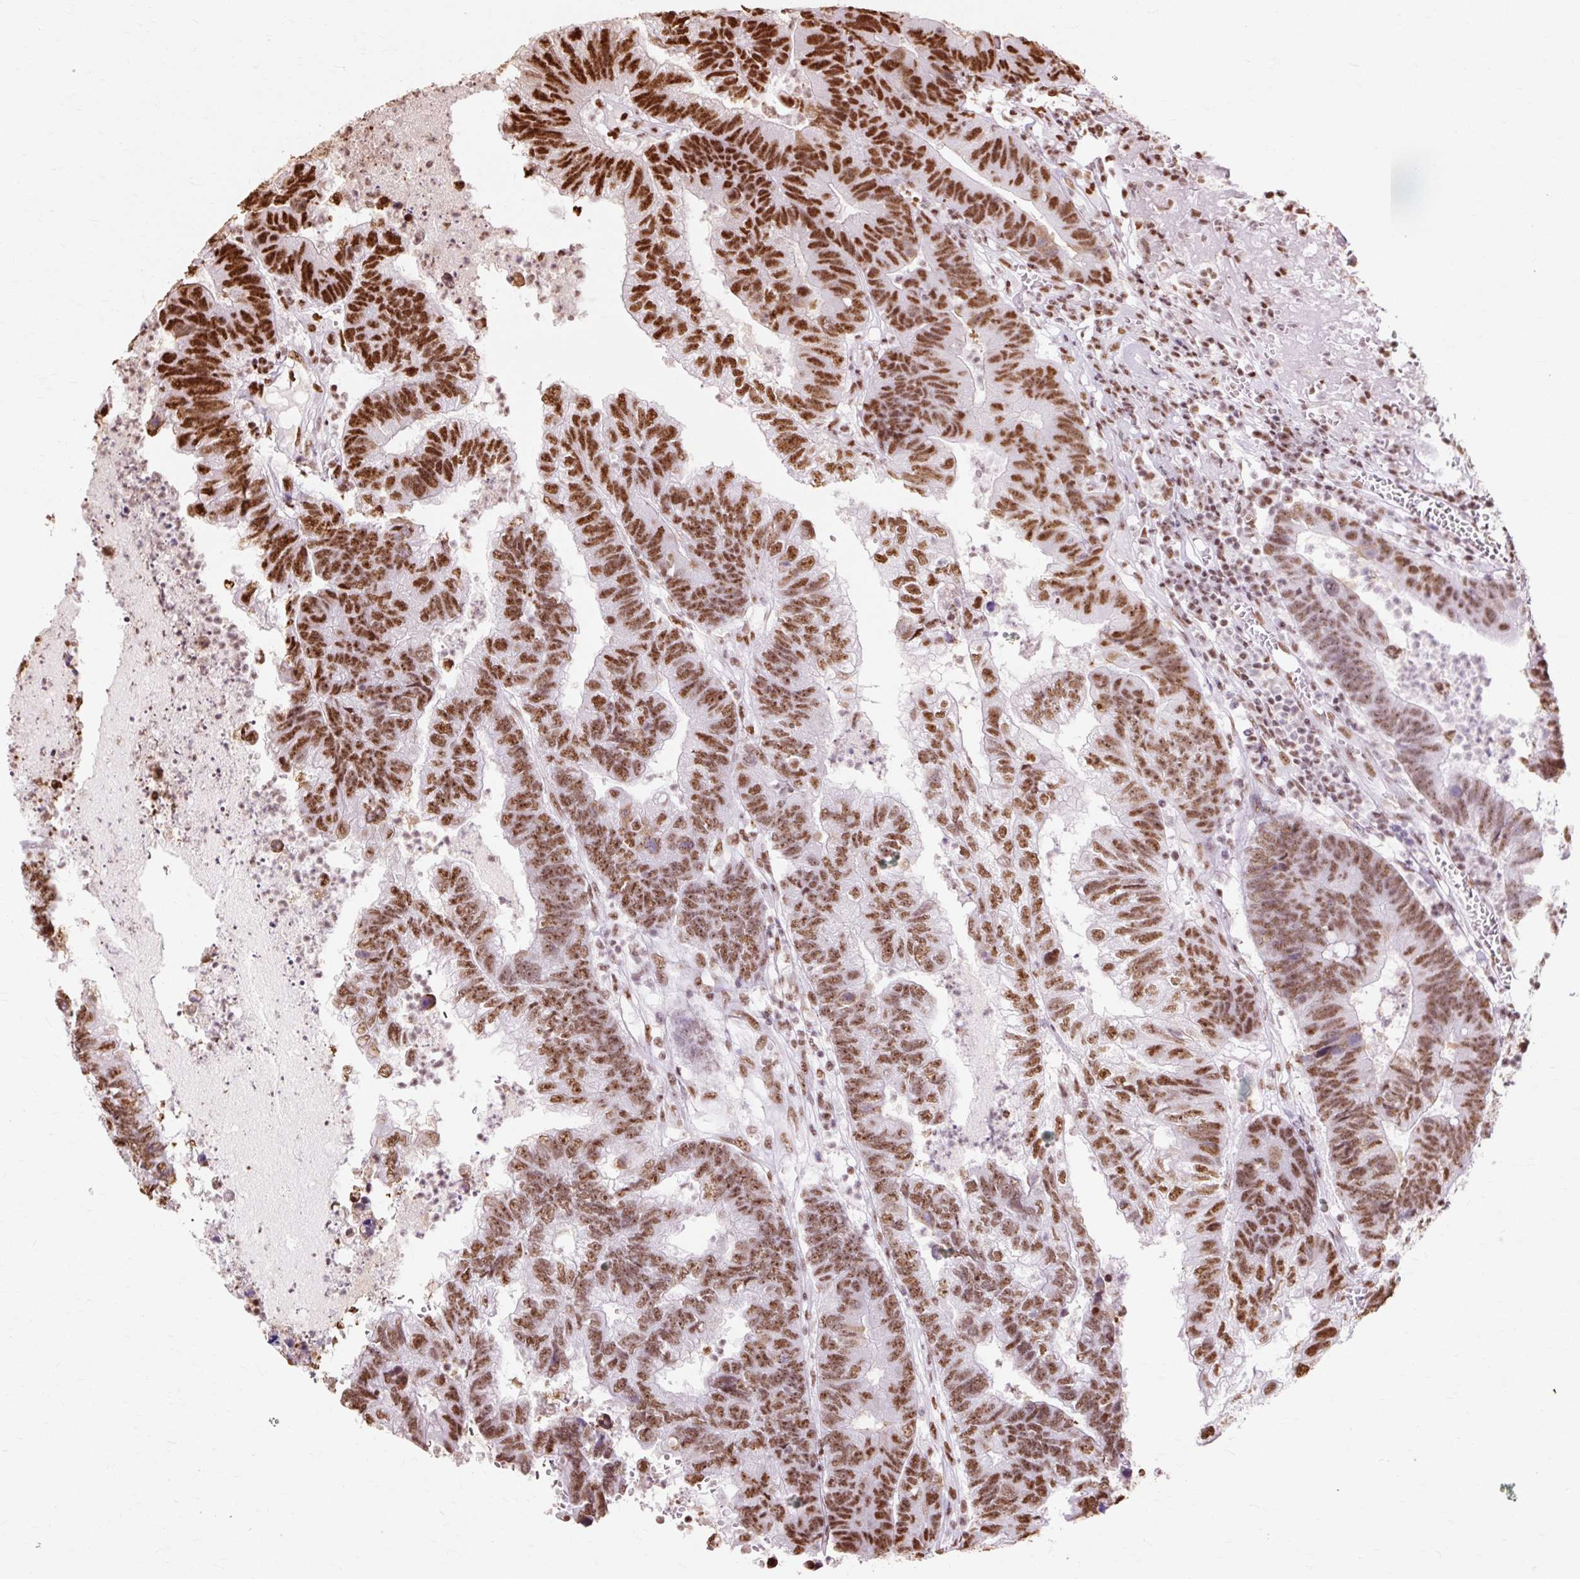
{"staining": {"intensity": "strong", "quantity": ">75%", "location": "nuclear"}, "tissue": "colorectal cancer", "cell_type": "Tumor cells", "image_type": "cancer", "snomed": [{"axis": "morphology", "description": "Adenocarcinoma, NOS"}, {"axis": "topography", "description": "Colon"}], "caption": "Immunohistochemistry of human colorectal adenocarcinoma shows high levels of strong nuclear staining in approximately >75% of tumor cells. The protein is stained brown, and the nuclei are stained in blue (DAB IHC with brightfield microscopy, high magnification).", "gene": "XRCC6", "patient": {"sex": "female", "age": 48}}